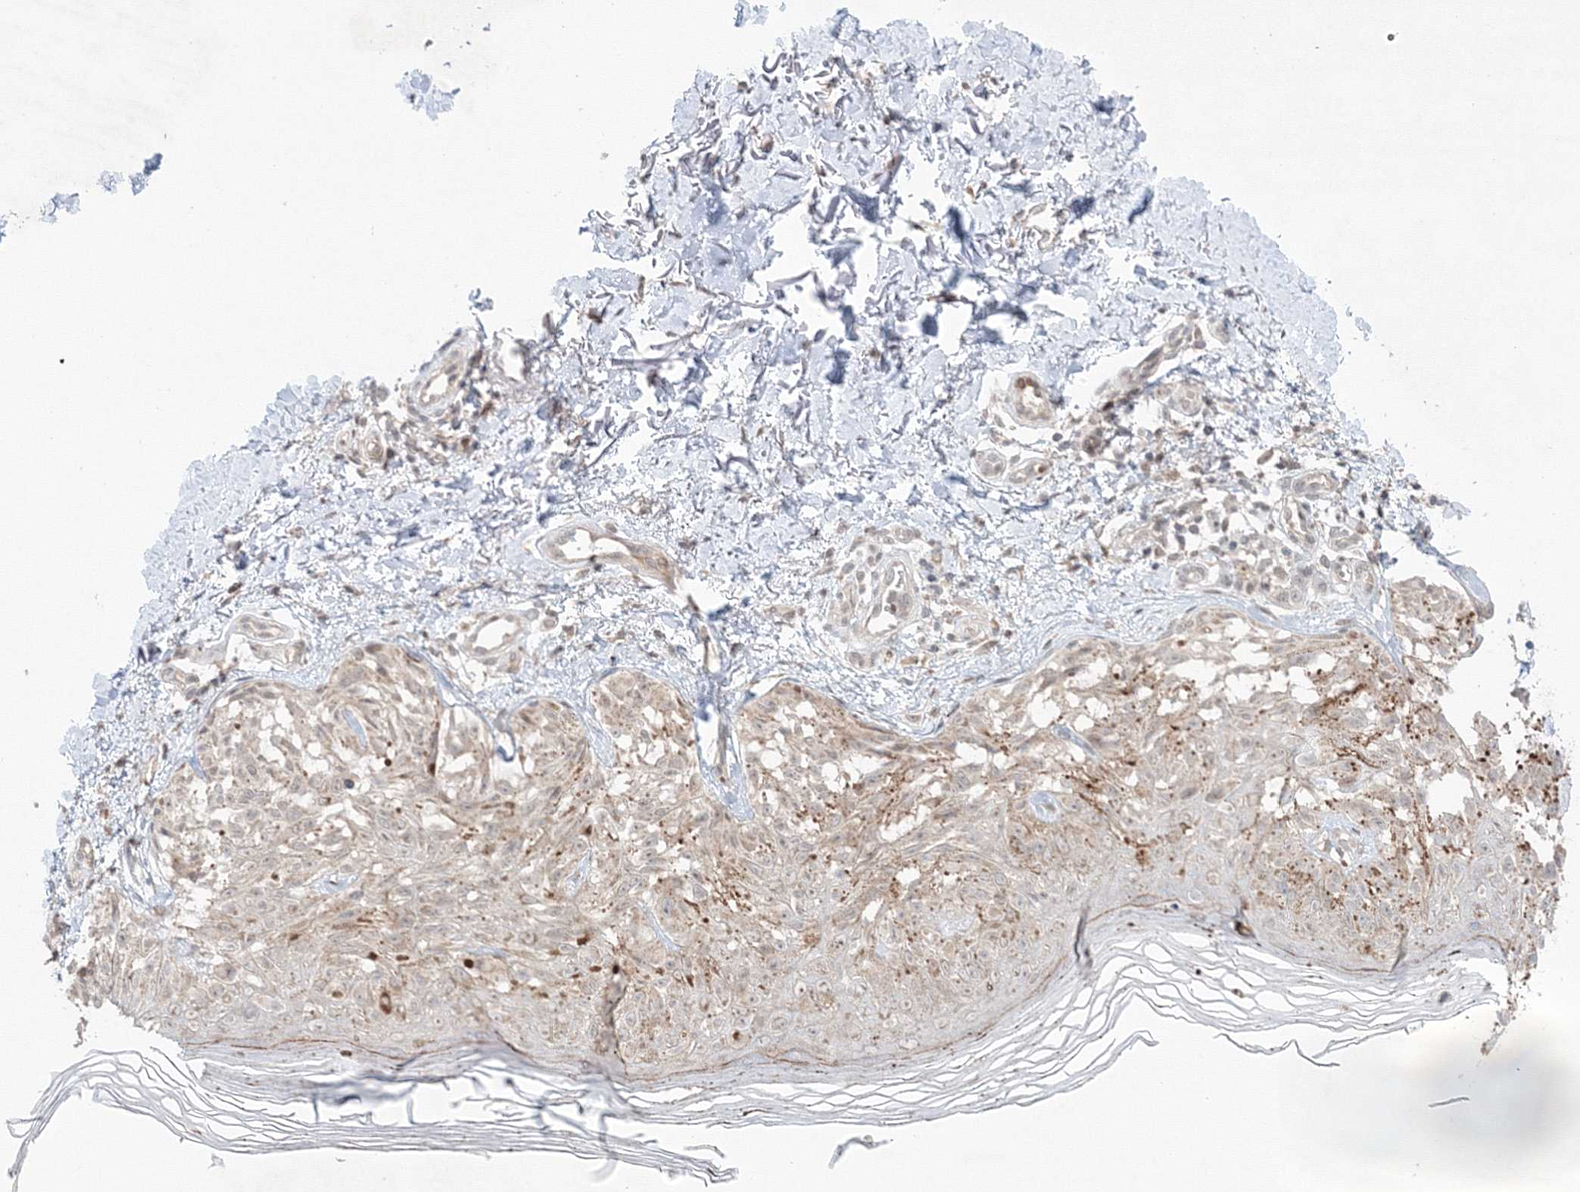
{"staining": {"intensity": "negative", "quantity": "none", "location": "none"}, "tissue": "melanoma", "cell_type": "Tumor cells", "image_type": "cancer", "snomed": [{"axis": "morphology", "description": "Malignant melanoma, NOS"}, {"axis": "topography", "description": "Skin"}], "caption": "Protein analysis of melanoma displays no significant staining in tumor cells.", "gene": "NOA1", "patient": {"sex": "female", "age": 50}}